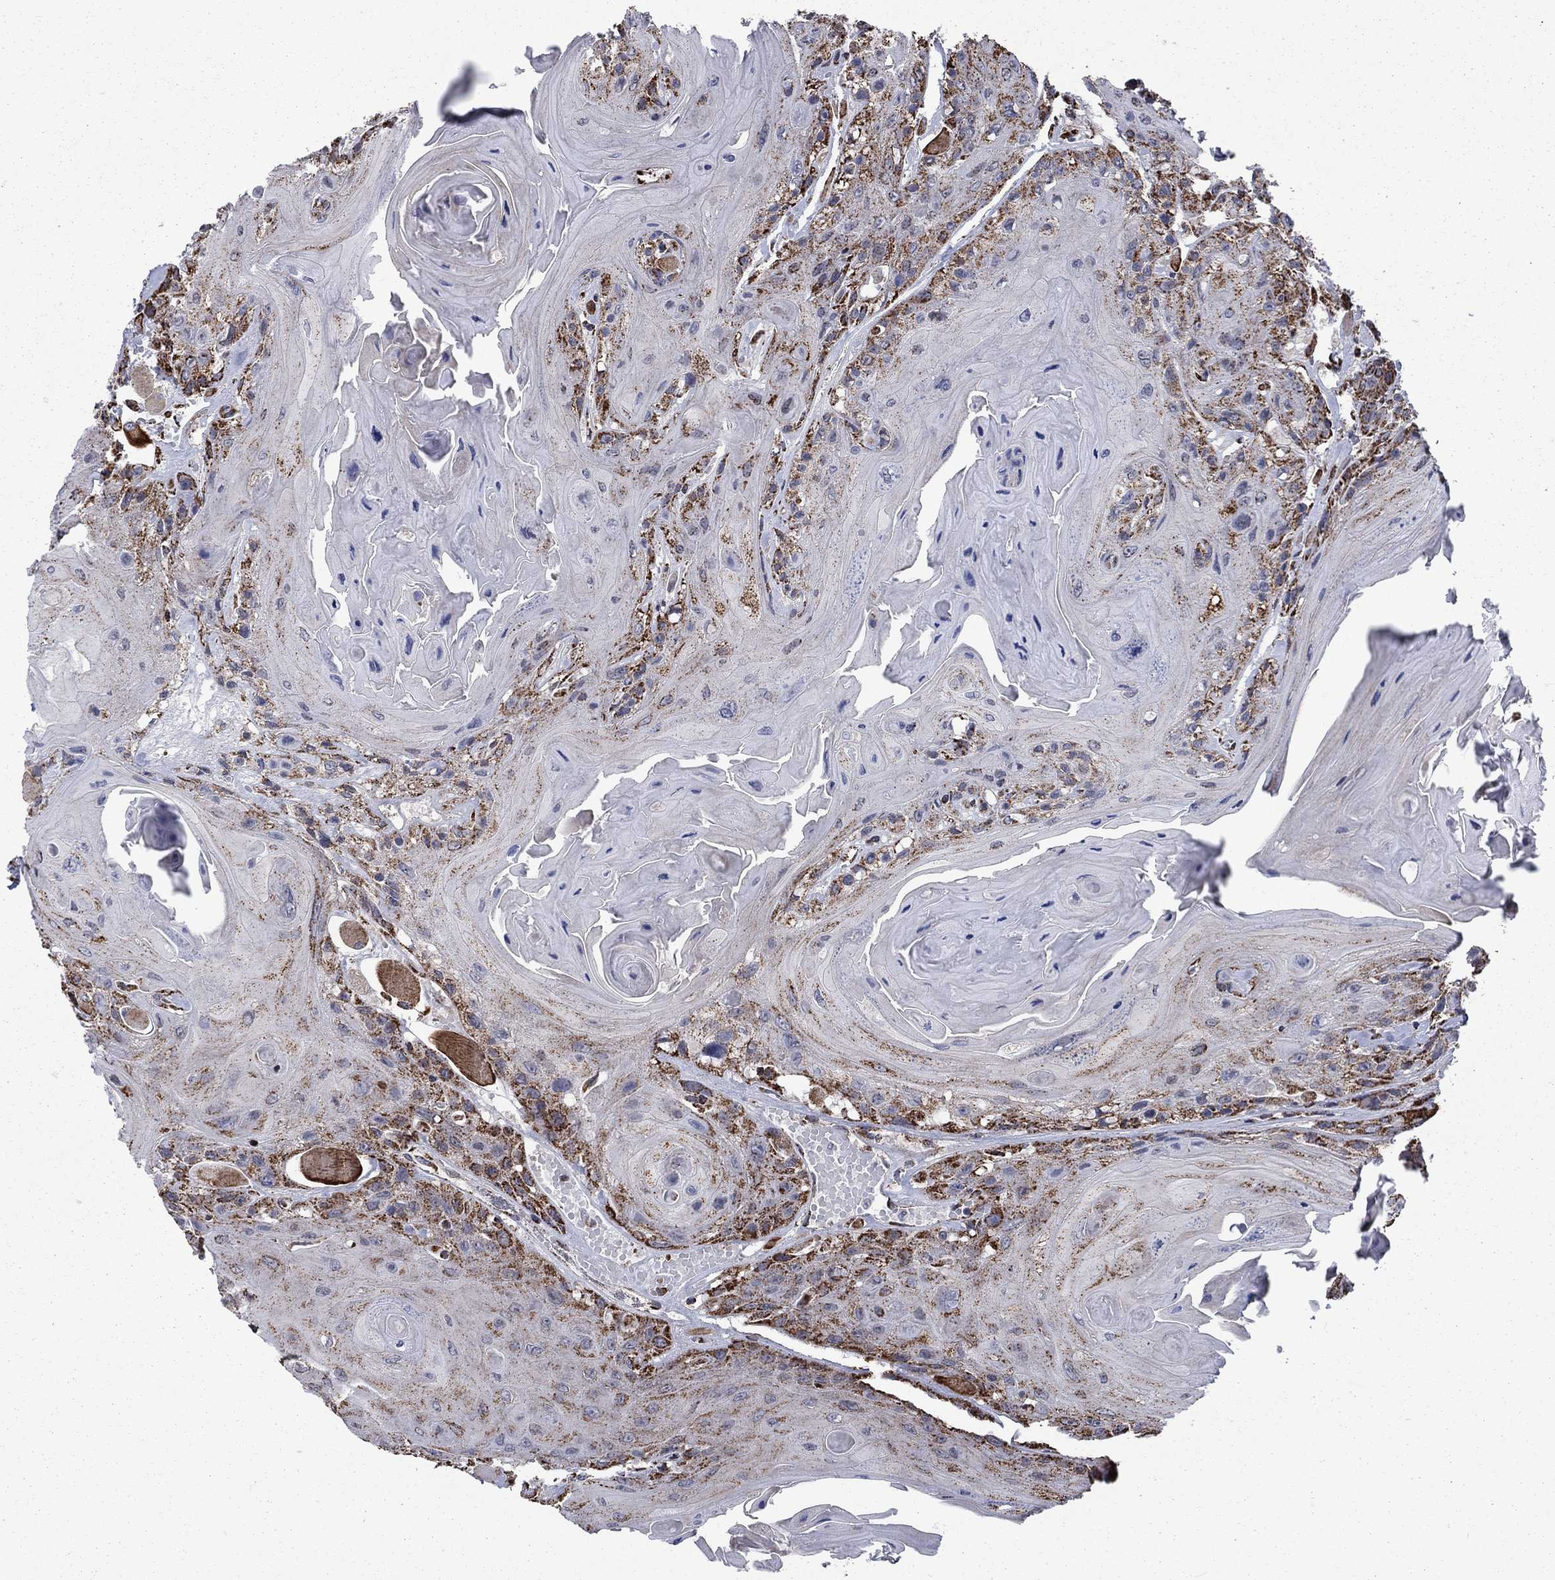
{"staining": {"intensity": "strong", "quantity": "25%-75%", "location": "cytoplasmic/membranous"}, "tissue": "head and neck cancer", "cell_type": "Tumor cells", "image_type": "cancer", "snomed": [{"axis": "morphology", "description": "Squamous cell carcinoma, NOS"}, {"axis": "topography", "description": "Head-Neck"}], "caption": "Strong cytoplasmic/membranous protein positivity is present in about 25%-75% of tumor cells in squamous cell carcinoma (head and neck).", "gene": "MOAP1", "patient": {"sex": "female", "age": 59}}